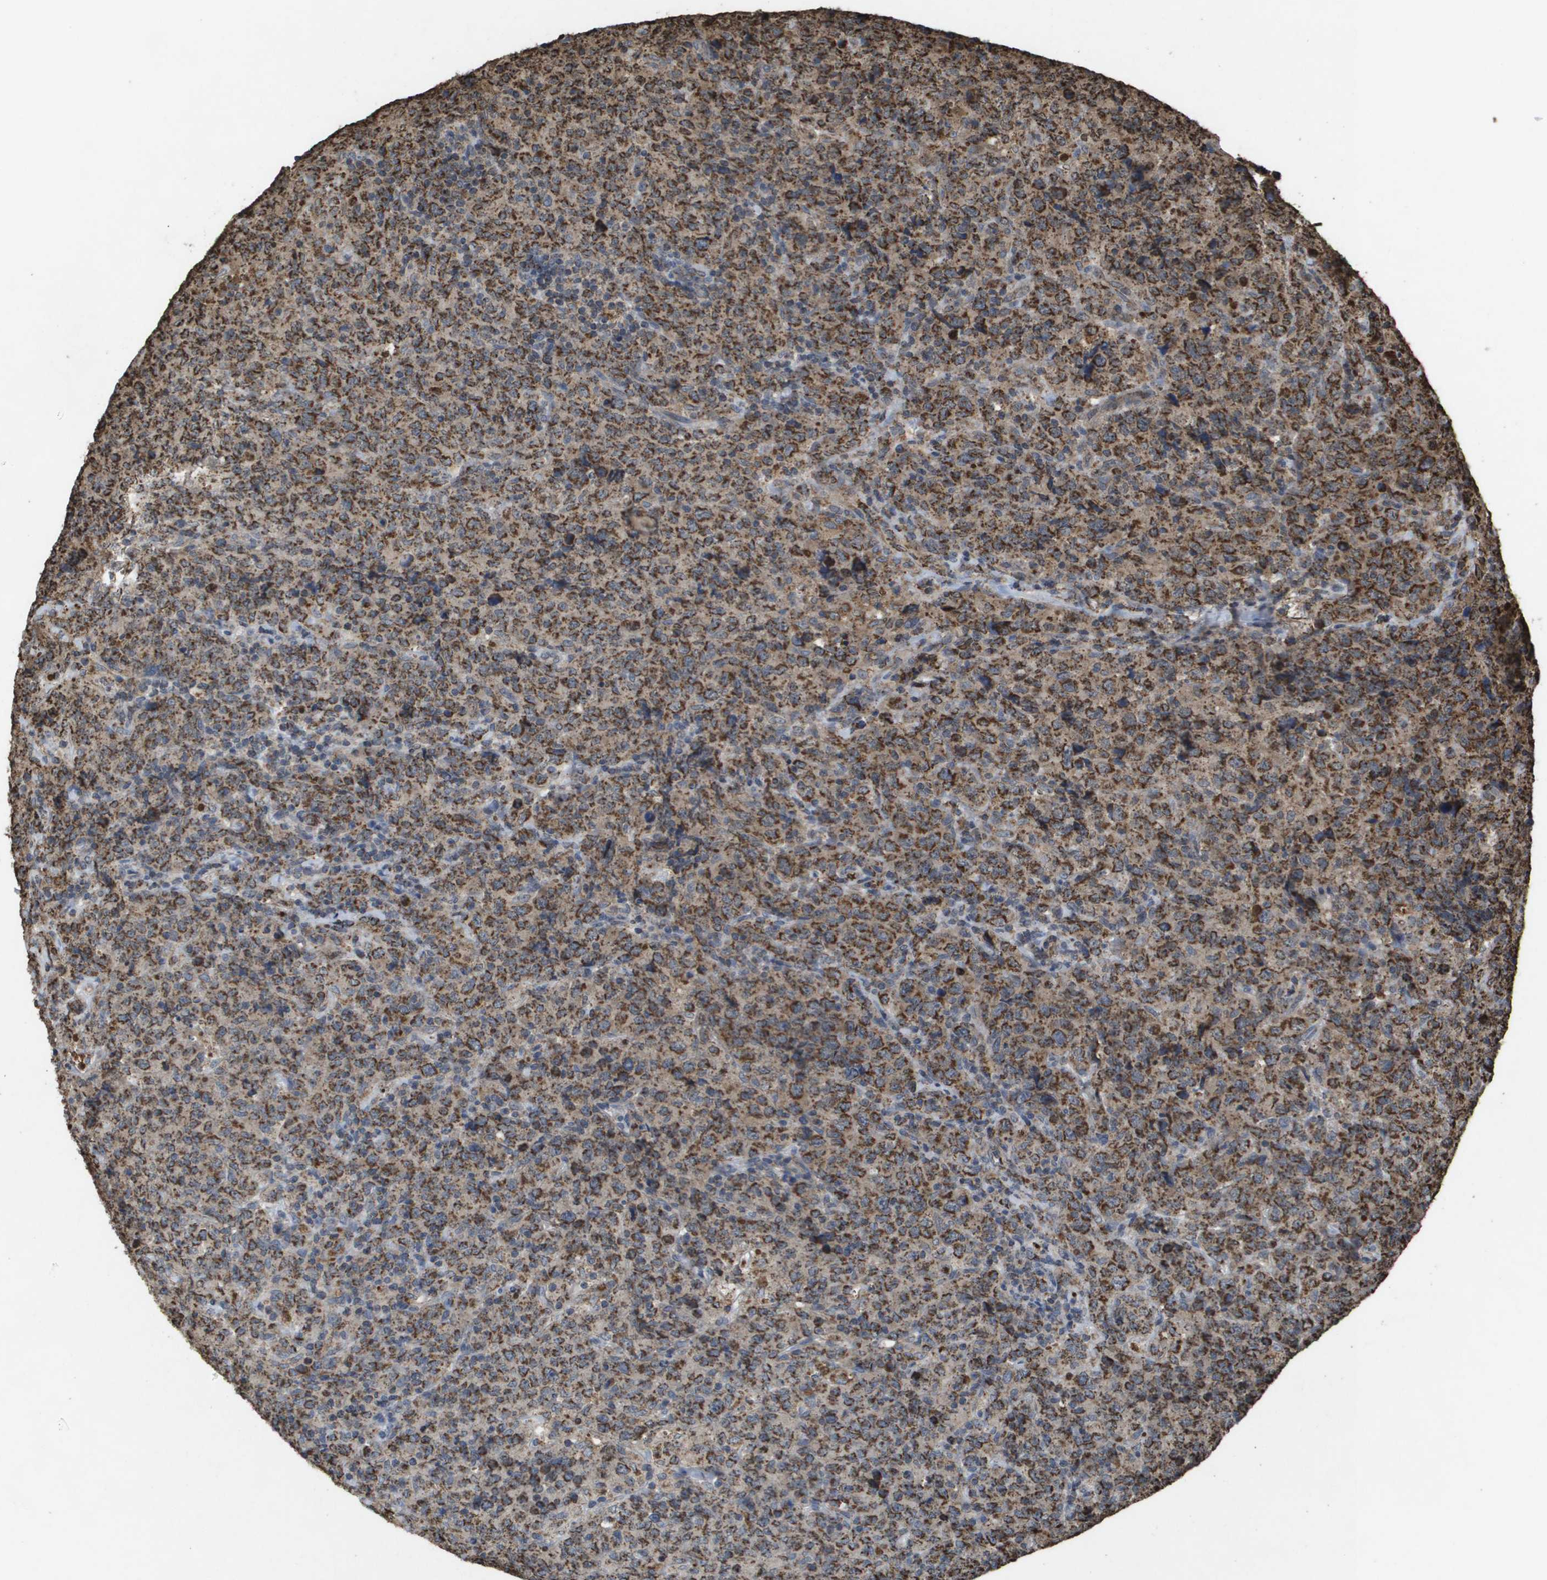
{"staining": {"intensity": "strong", "quantity": ">75%", "location": "cytoplasmic/membranous"}, "tissue": "lymphoma", "cell_type": "Tumor cells", "image_type": "cancer", "snomed": [{"axis": "morphology", "description": "Malignant lymphoma, non-Hodgkin's type, High grade"}, {"axis": "topography", "description": "Tonsil"}], "caption": "Protein staining by immunohistochemistry displays strong cytoplasmic/membranous positivity in approximately >75% of tumor cells in lymphoma.", "gene": "HSPE1", "patient": {"sex": "female", "age": 36}}